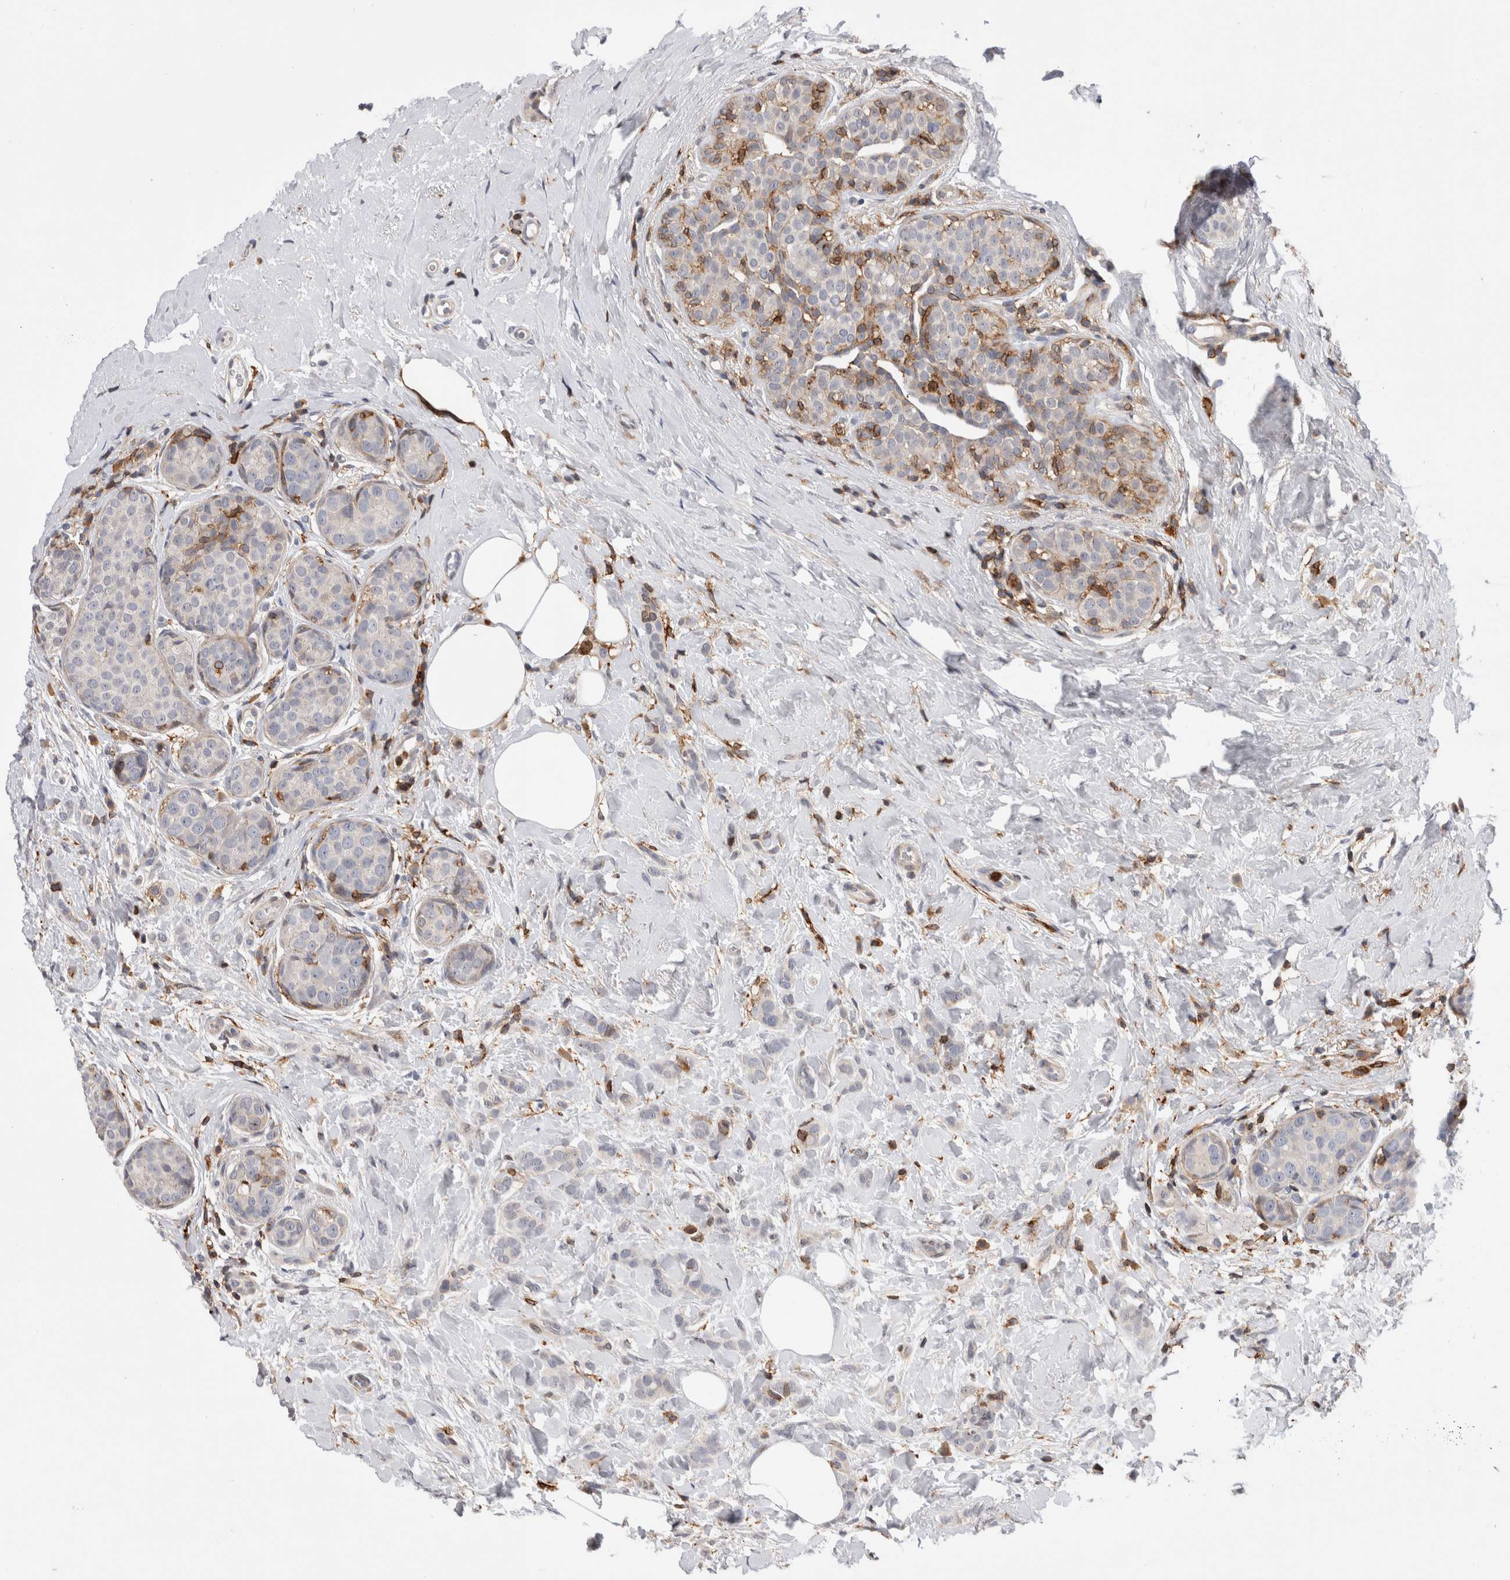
{"staining": {"intensity": "negative", "quantity": "none", "location": "none"}, "tissue": "breast cancer", "cell_type": "Tumor cells", "image_type": "cancer", "snomed": [{"axis": "morphology", "description": "Lobular carcinoma, in situ"}, {"axis": "morphology", "description": "Lobular carcinoma"}, {"axis": "topography", "description": "Breast"}], "caption": "Micrograph shows no significant protein positivity in tumor cells of breast lobular carcinoma in situ. (DAB IHC, high magnification).", "gene": "CCDC88B", "patient": {"sex": "female", "age": 41}}